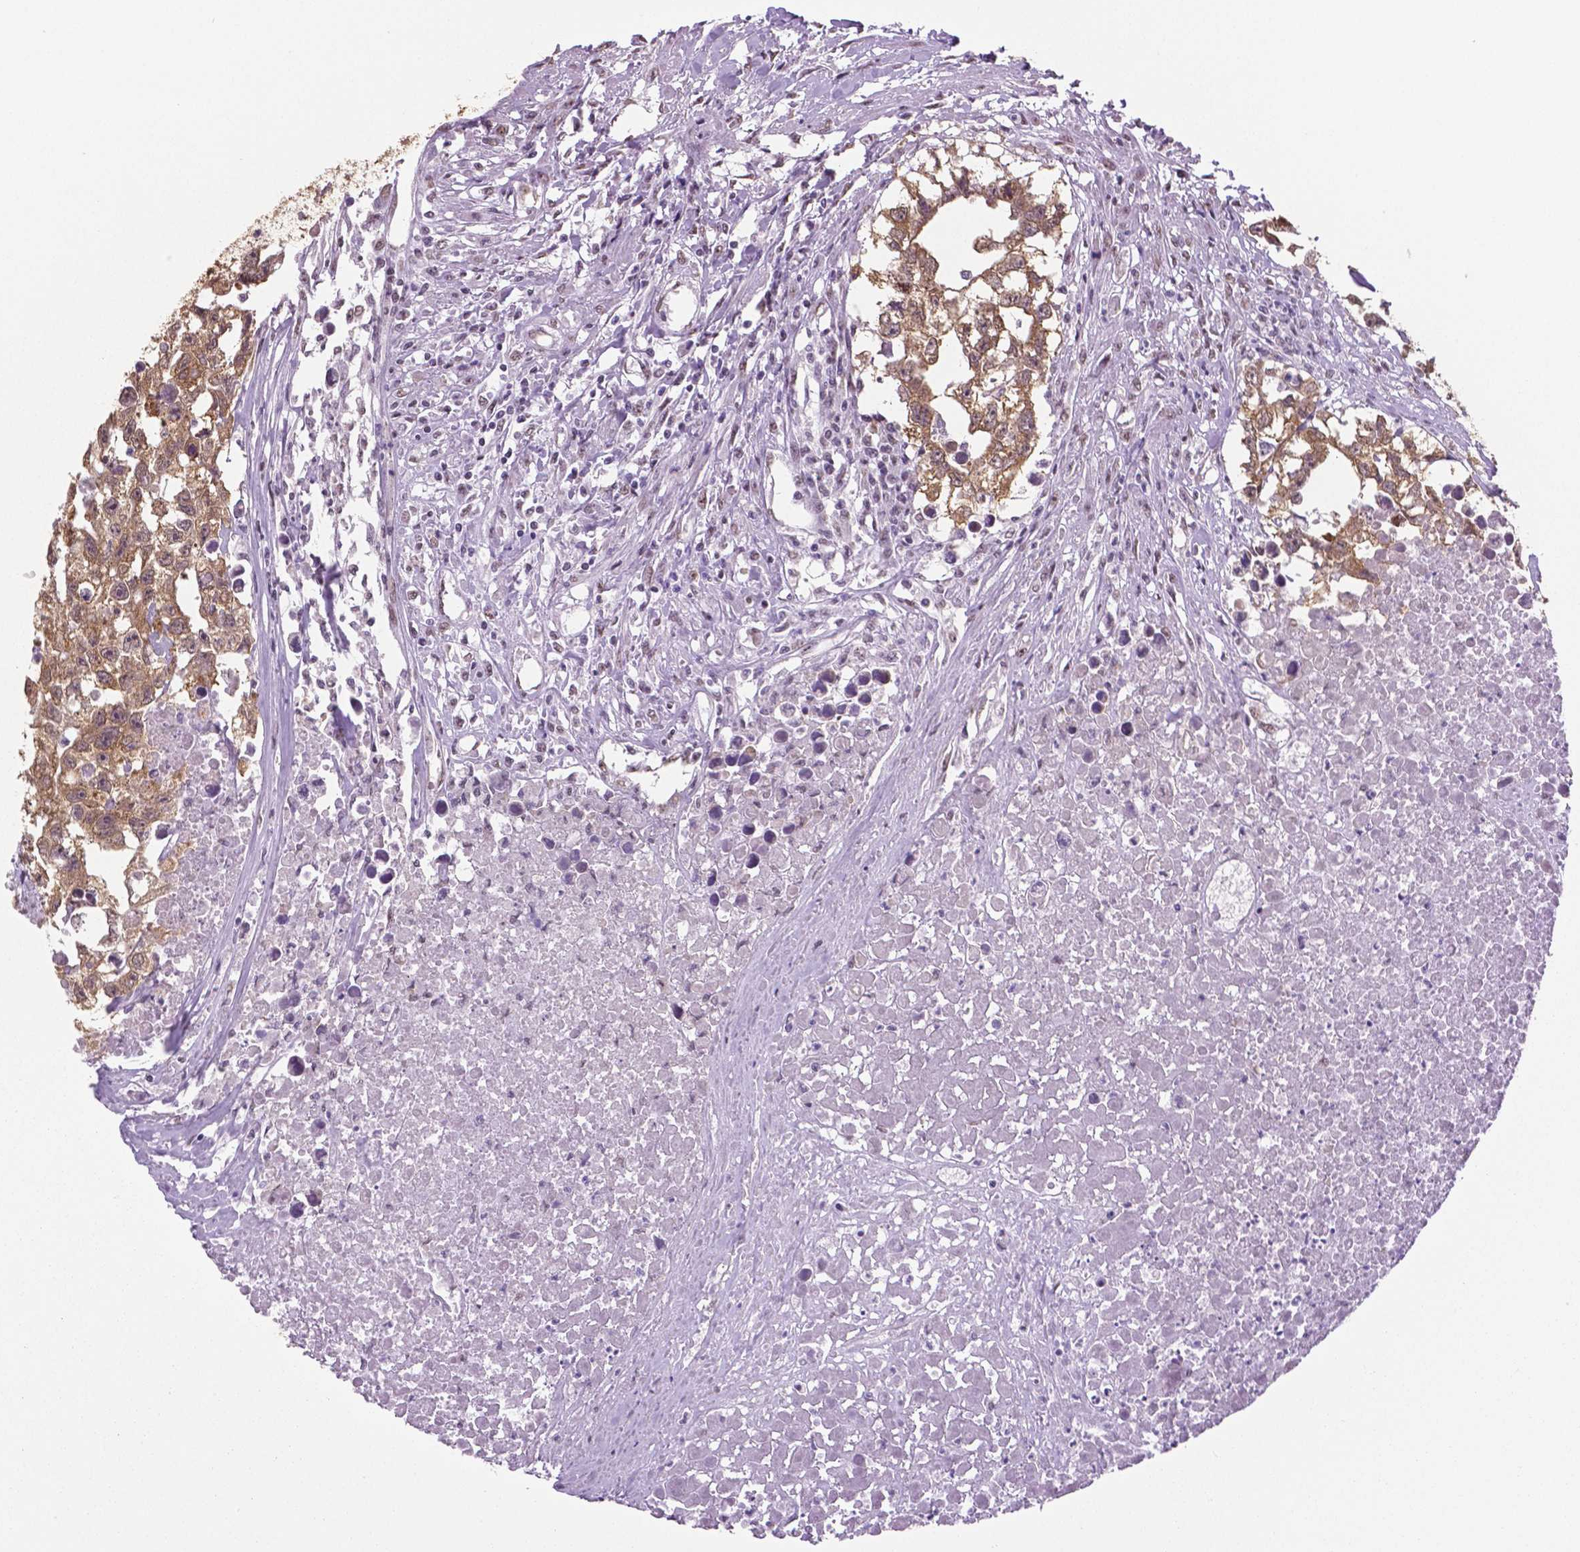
{"staining": {"intensity": "moderate", "quantity": ">75%", "location": "cytoplasmic/membranous"}, "tissue": "testis cancer", "cell_type": "Tumor cells", "image_type": "cancer", "snomed": [{"axis": "morphology", "description": "Carcinoma, Embryonal, NOS"}, {"axis": "morphology", "description": "Teratoma, malignant, NOS"}, {"axis": "topography", "description": "Testis"}], "caption": "Protein staining reveals moderate cytoplasmic/membranous positivity in about >75% of tumor cells in testis cancer.", "gene": "IGF2BP1", "patient": {"sex": "male", "age": 44}}